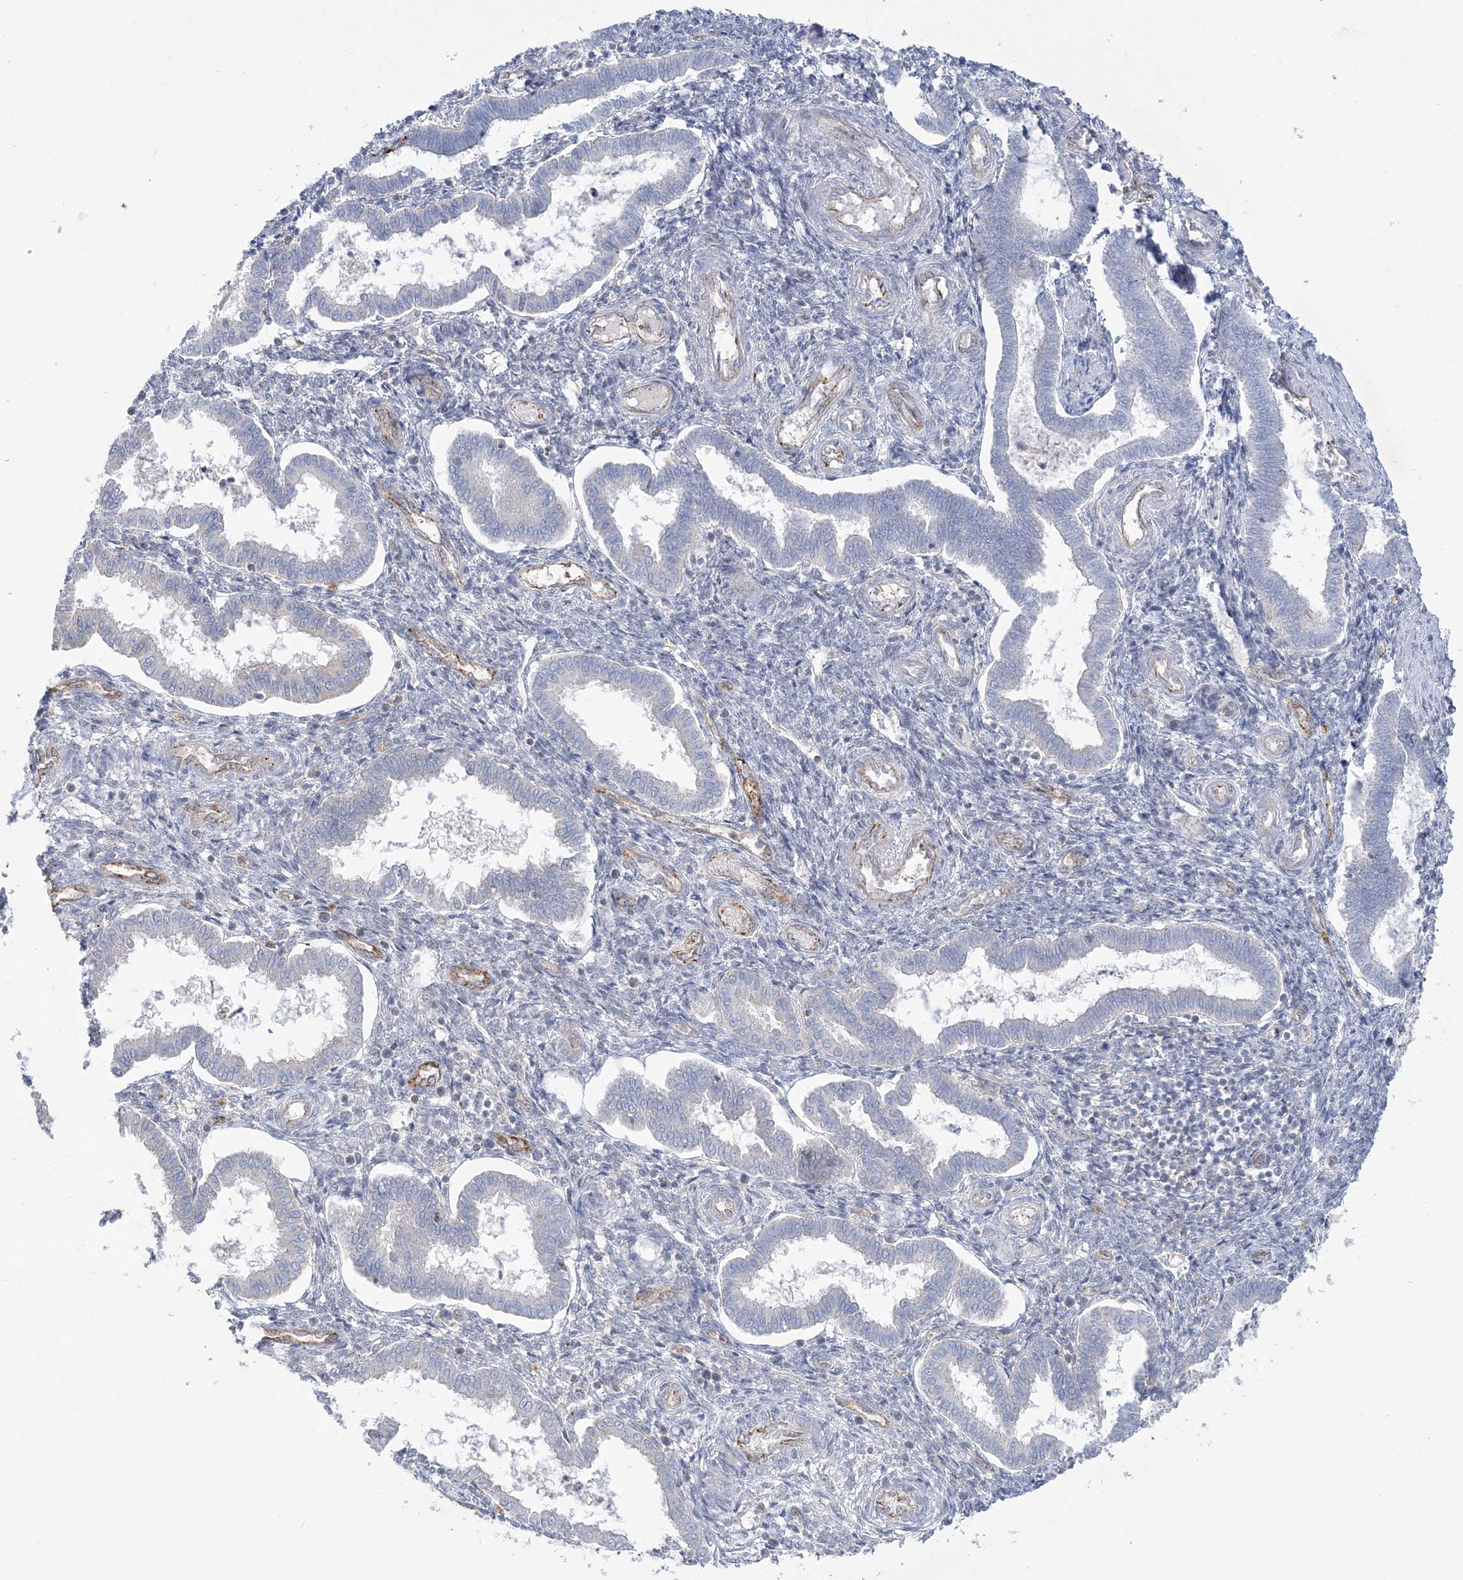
{"staining": {"intensity": "negative", "quantity": "none", "location": "none"}, "tissue": "endometrium", "cell_type": "Cells in endometrial stroma", "image_type": "normal", "snomed": [{"axis": "morphology", "description": "Normal tissue, NOS"}, {"axis": "topography", "description": "Endometrium"}], "caption": "Benign endometrium was stained to show a protein in brown. There is no significant staining in cells in endometrial stroma. (Brightfield microscopy of DAB IHC at high magnification).", "gene": "INPP1", "patient": {"sex": "female", "age": 24}}